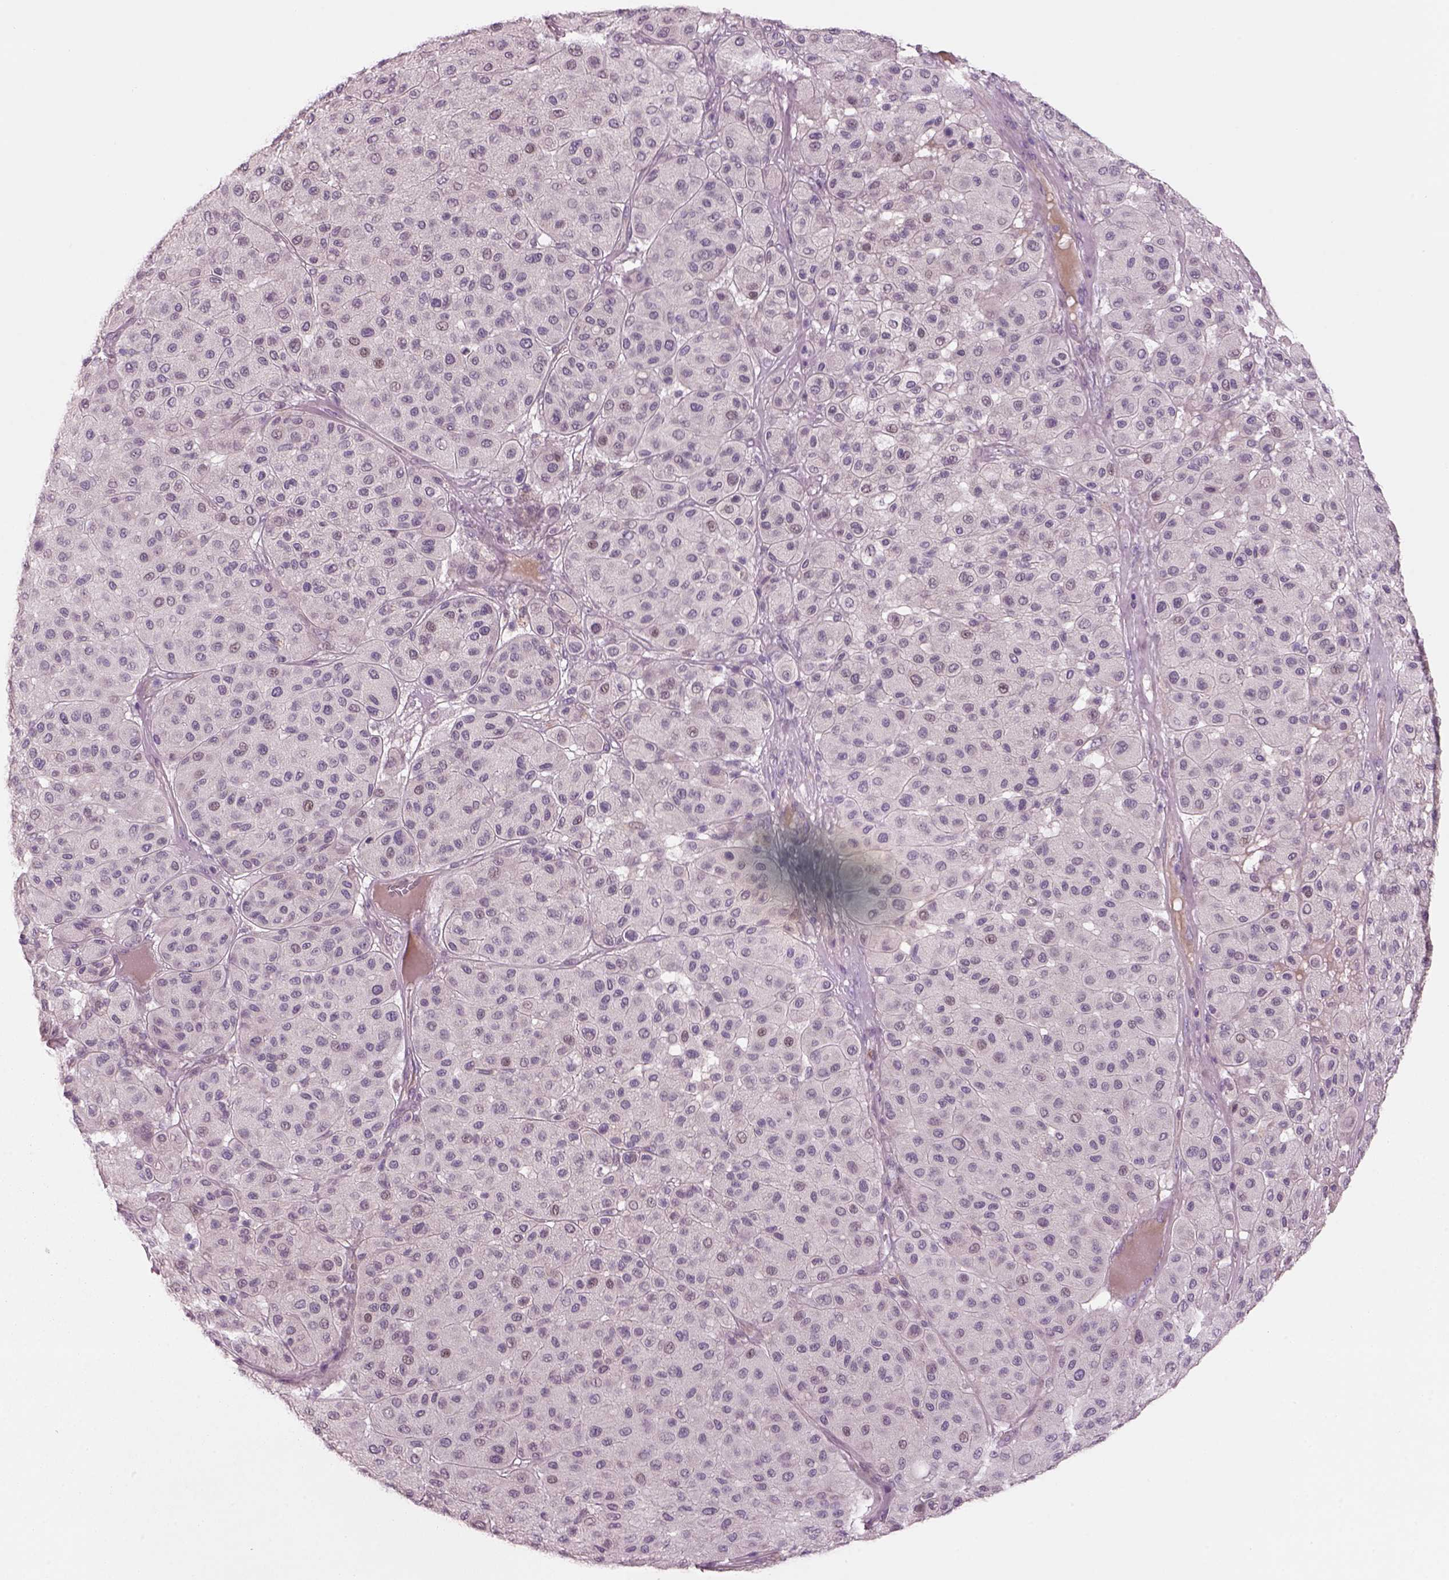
{"staining": {"intensity": "negative", "quantity": "none", "location": "none"}, "tissue": "melanoma", "cell_type": "Tumor cells", "image_type": "cancer", "snomed": [{"axis": "morphology", "description": "Malignant melanoma, Metastatic site"}, {"axis": "topography", "description": "Smooth muscle"}], "caption": "This is an immunohistochemistry image of human melanoma. There is no expression in tumor cells.", "gene": "PENK", "patient": {"sex": "male", "age": 41}}